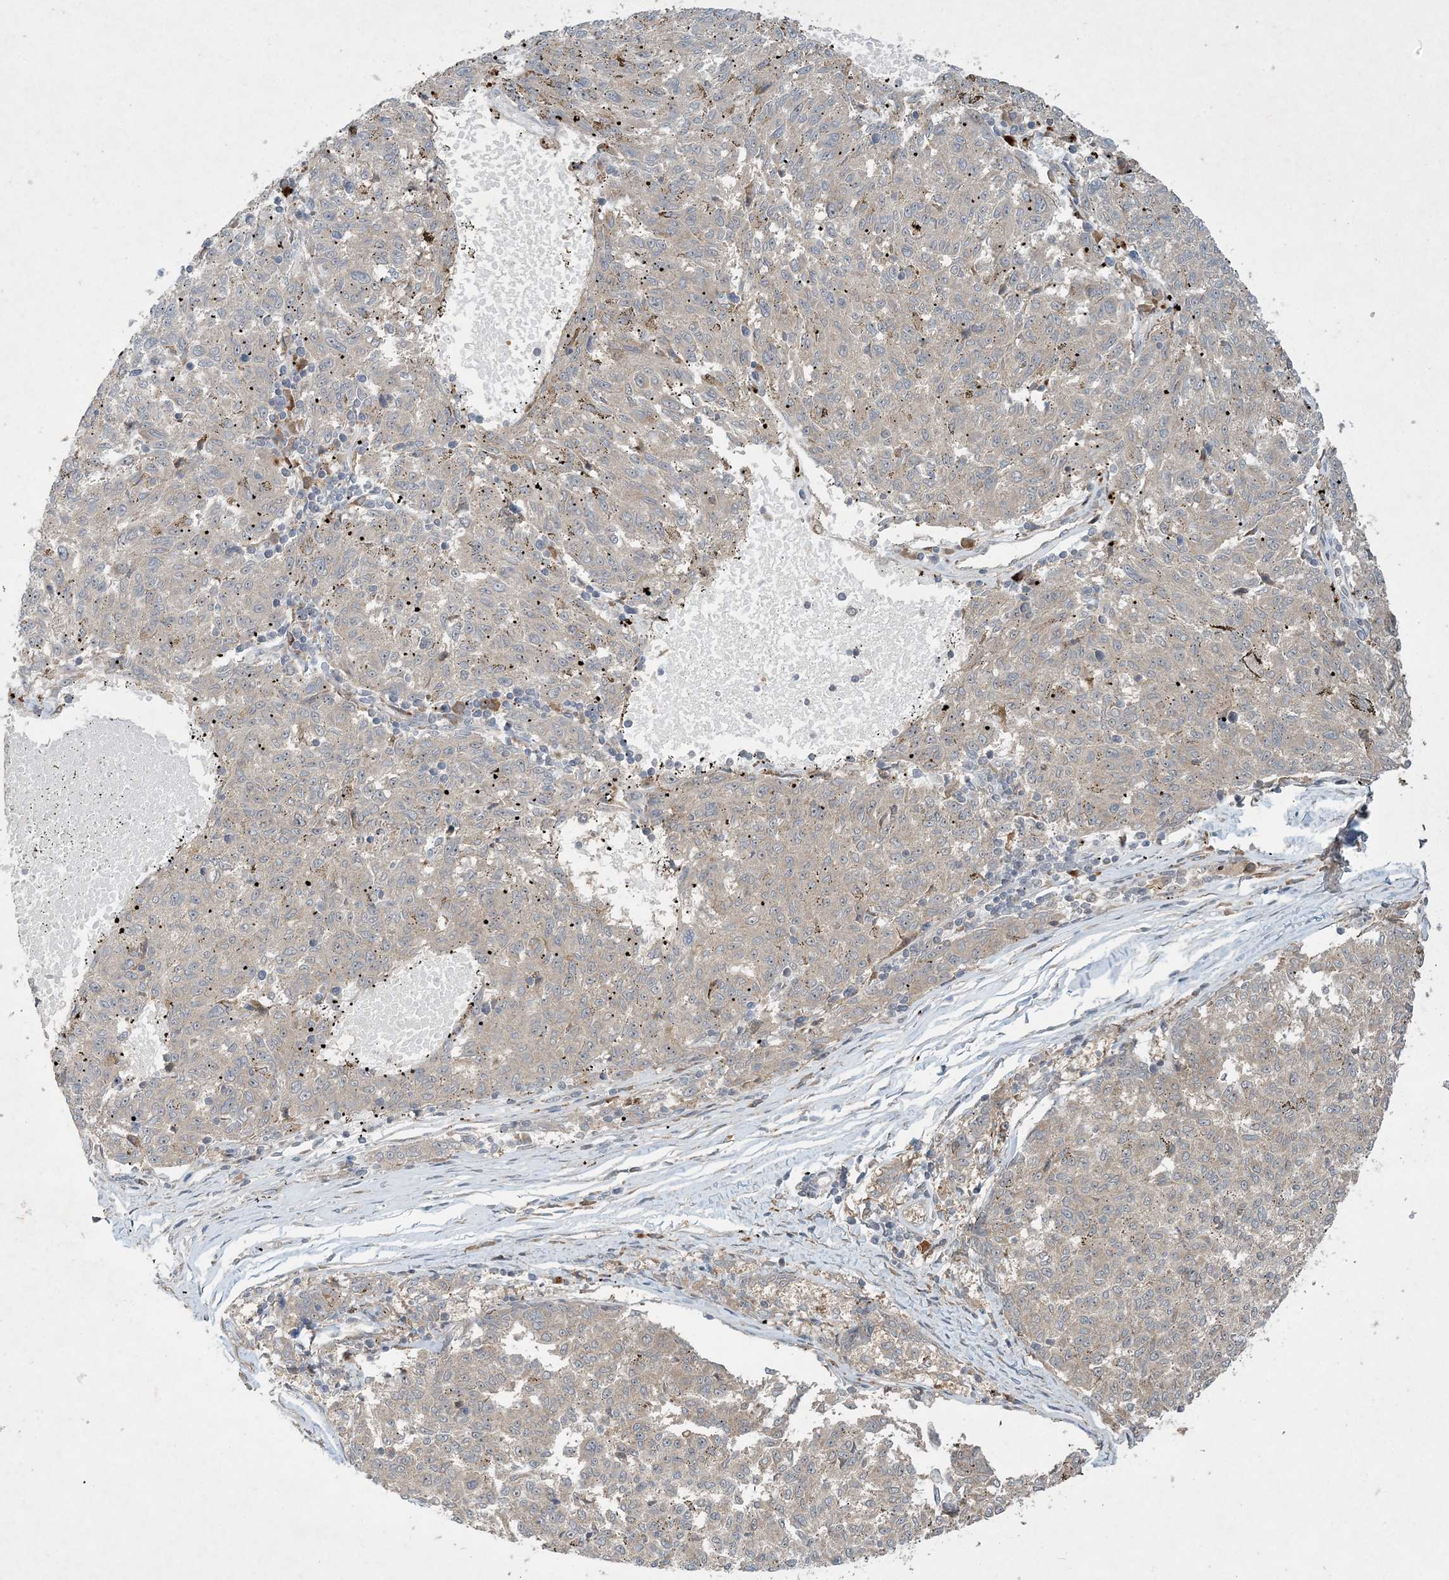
{"staining": {"intensity": "negative", "quantity": "none", "location": "none"}, "tissue": "melanoma", "cell_type": "Tumor cells", "image_type": "cancer", "snomed": [{"axis": "morphology", "description": "Malignant melanoma, NOS"}, {"axis": "topography", "description": "Skin"}], "caption": "Protein analysis of melanoma exhibits no significant expression in tumor cells.", "gene": "UBR3", "patient": {"sex": "female", "age": 72}}